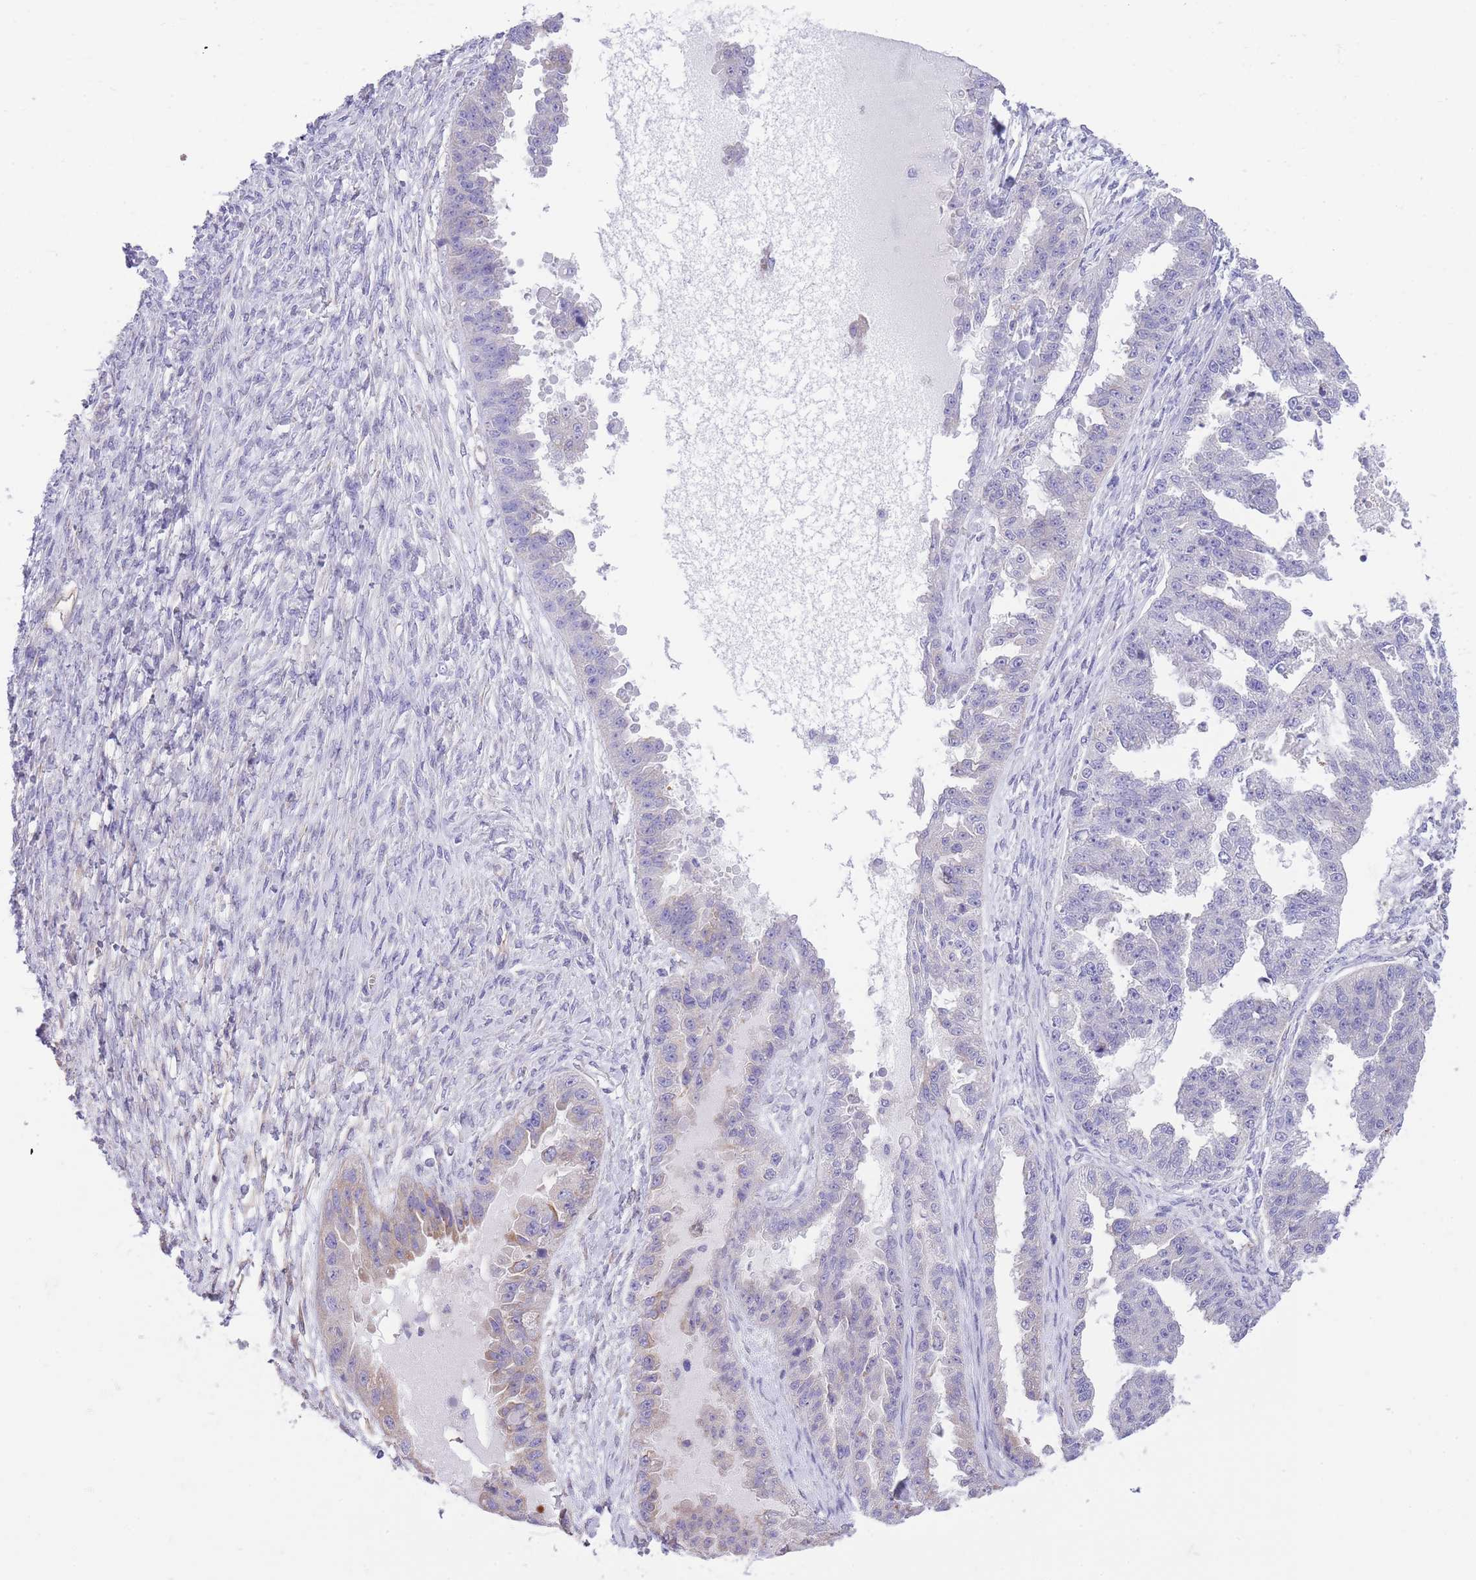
{"staining": {"intensity": "negative", "quantity": "none", "location": "none"}, "tissue": "ovarian cancer", "cell_type": "Tumor cells", "image_type": "cancer", "snomed": [{"axis": "morphology", "description": "Cystadenocarcinoma, serous, NOS"}, {"axis": "topography", "description": "Ovary"}], "caption": "A photomicrograph of ovarian serous cystadenocarcinoma stained for a protein shows no brown staining in tumor cells.", "gene": "RHOU", "patient": {"sex": "female", "age": 58}}